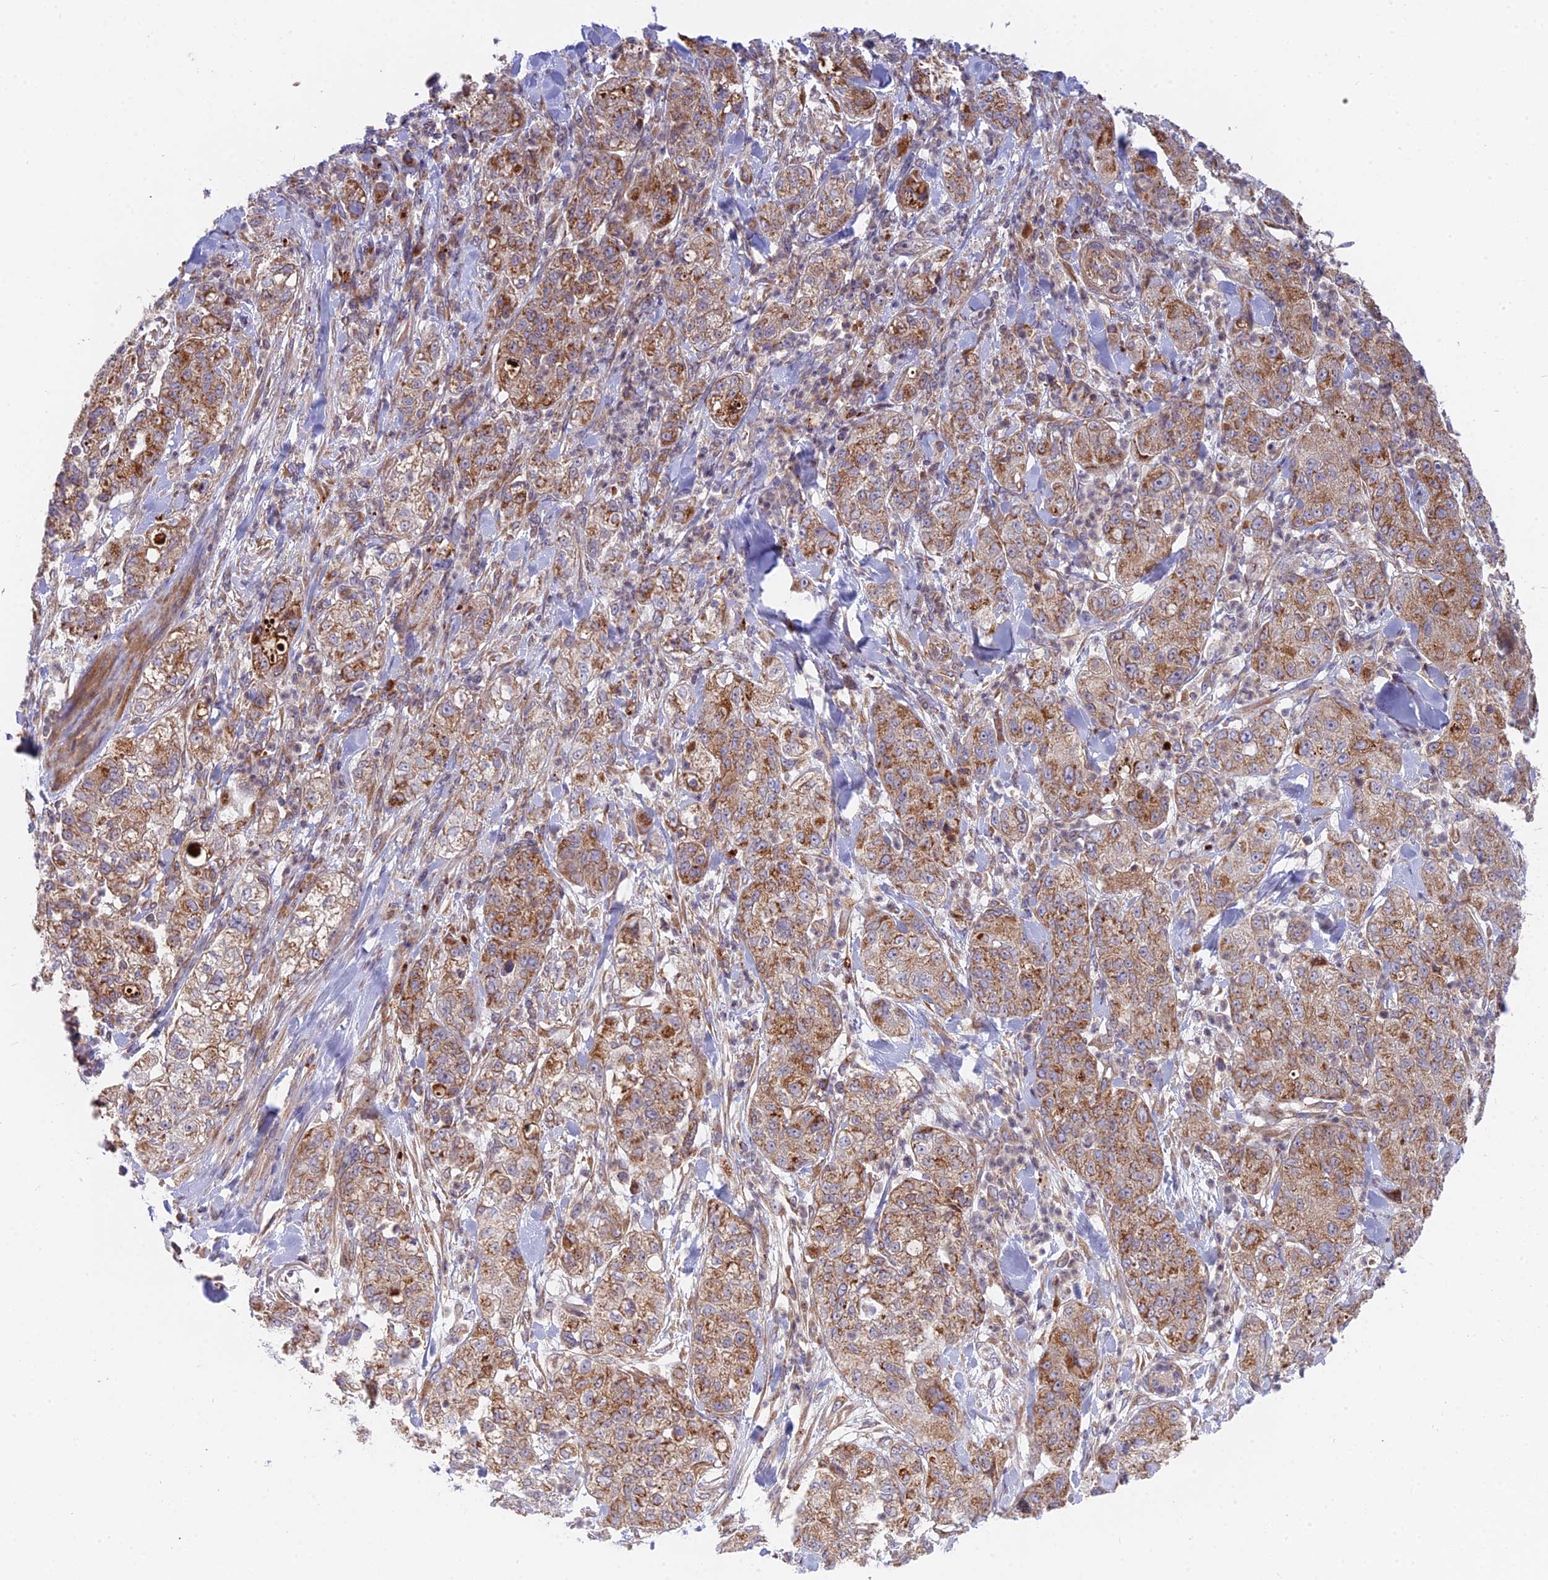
{"staining": {"intensity": "moderate", "quantity": ">75%", "location": "cytoplasmic/membranous"}, "tissue": "pancreatic cancer", "cell_type": "Tumor cells", "image_type": "cancer", "snomed": [{"axis": "morphology", "description": "Adenocarcinoma, NOS"}, {"axis": "topography", "description": "Pancreas"}], "caption": "A photomicrograph showing moderate cytoplasmic/membranous expression in approximately >75% of tumor cells in pancreatic adenocarcinoma, as visualized by brown immunohistochemical staining.", "gene": "TBC1D20", "patient": {"sex": "female", "age": 78}}